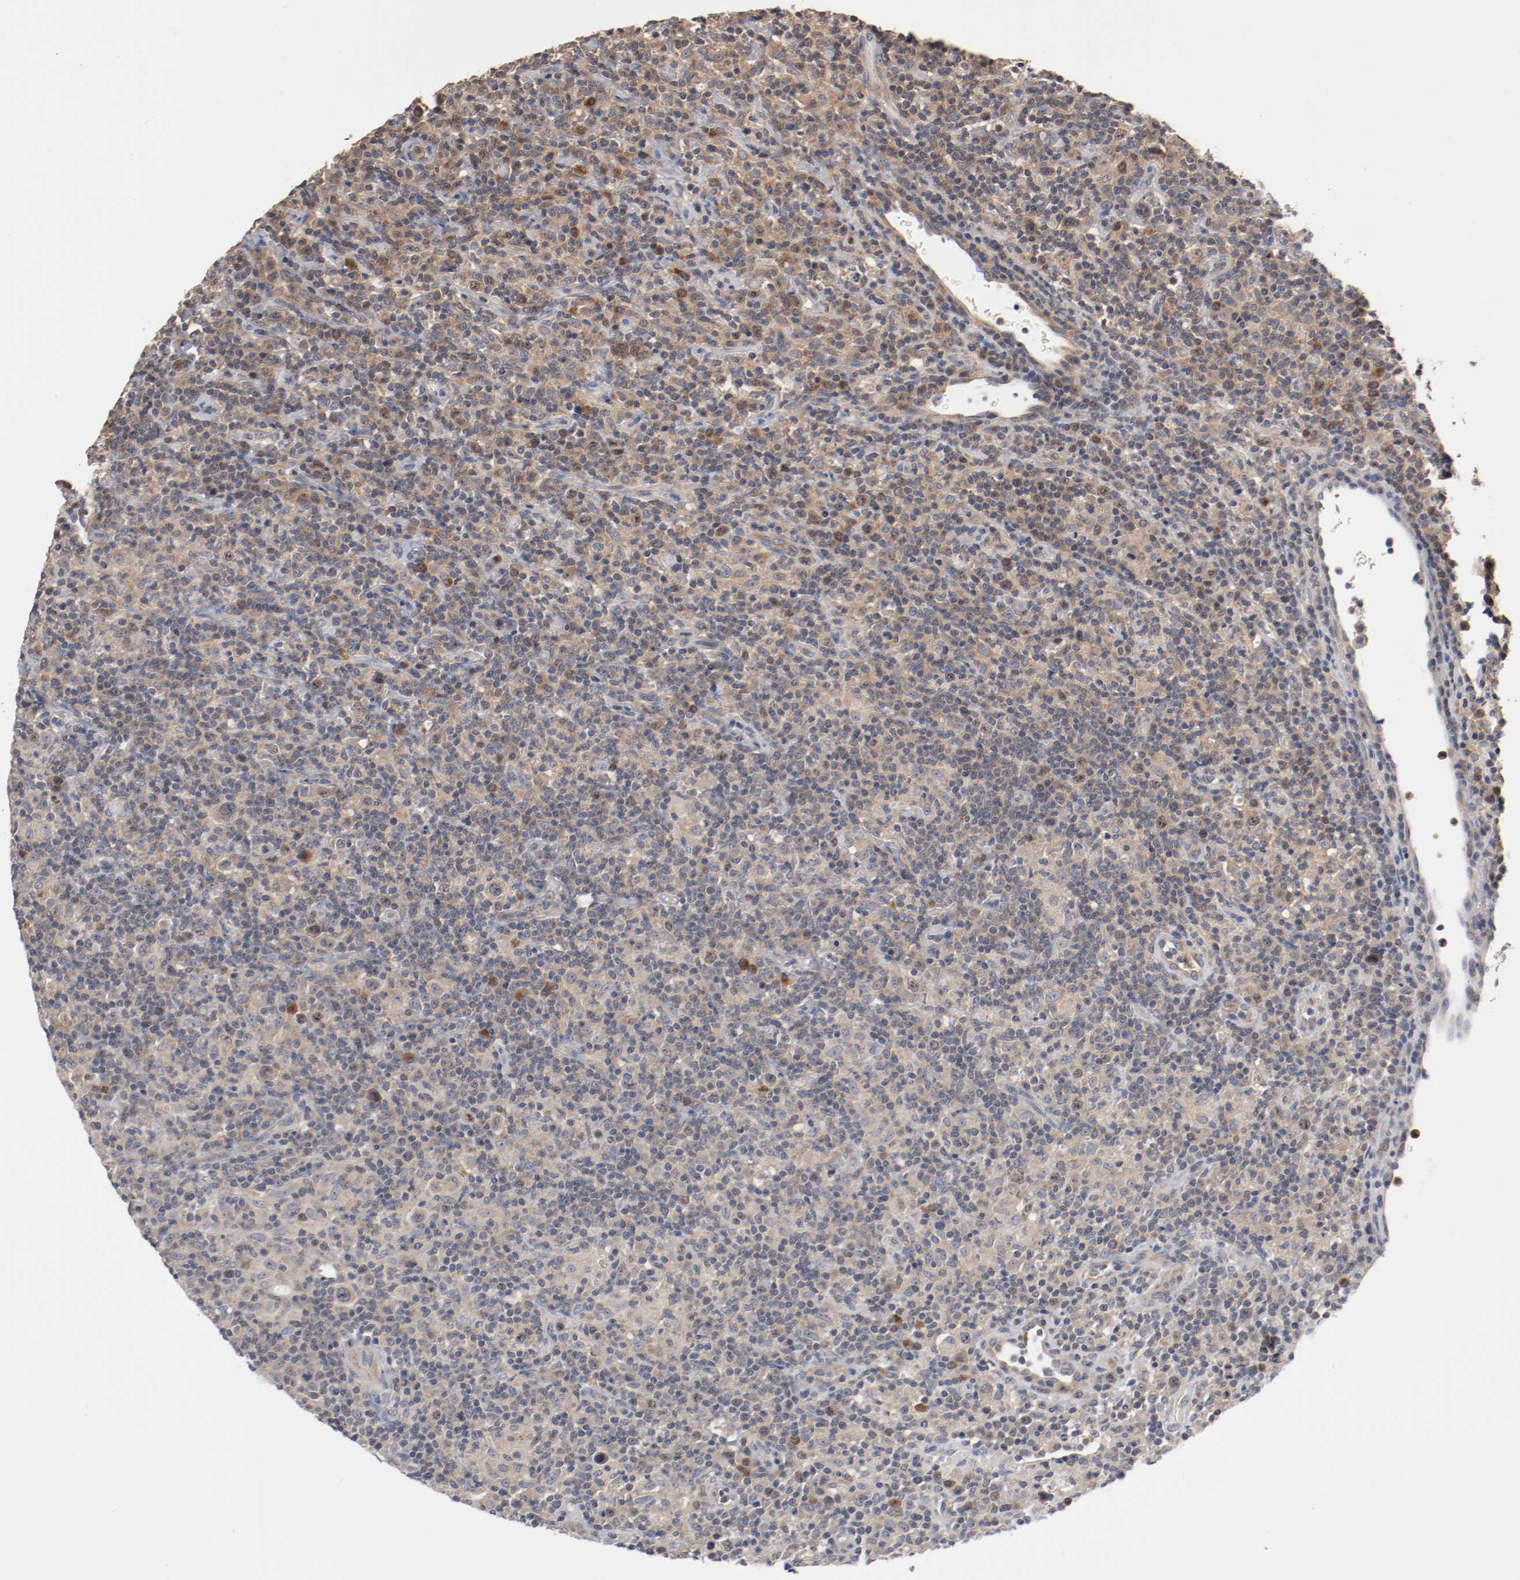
{"staining": {"intensity": "weak", "quantity": ">75%", "location": "cytoplasmic/membranous"}, "tissue": "lymphoma", "cell_type": "Tumor cells", "image_type": "cancer", "snomed": [{"axis": "morphology", "description": "Hodgkin's disease, NOS"}, {"axis": "topography", "description": "Lymph node"}], "caption": "Immunohistochemistry (IHC) histopathology image of neoplastic tissue: human lymphoma stained using immunohistochemistry exhibits low levels of weak protein expression localized specifically in the cytoplasmic/membranous of tumor cells, appearing as a cytoplasmic/membranous brown color.", "gene": "RNASE11", "patient": {"sex": "male", "age": 65}}